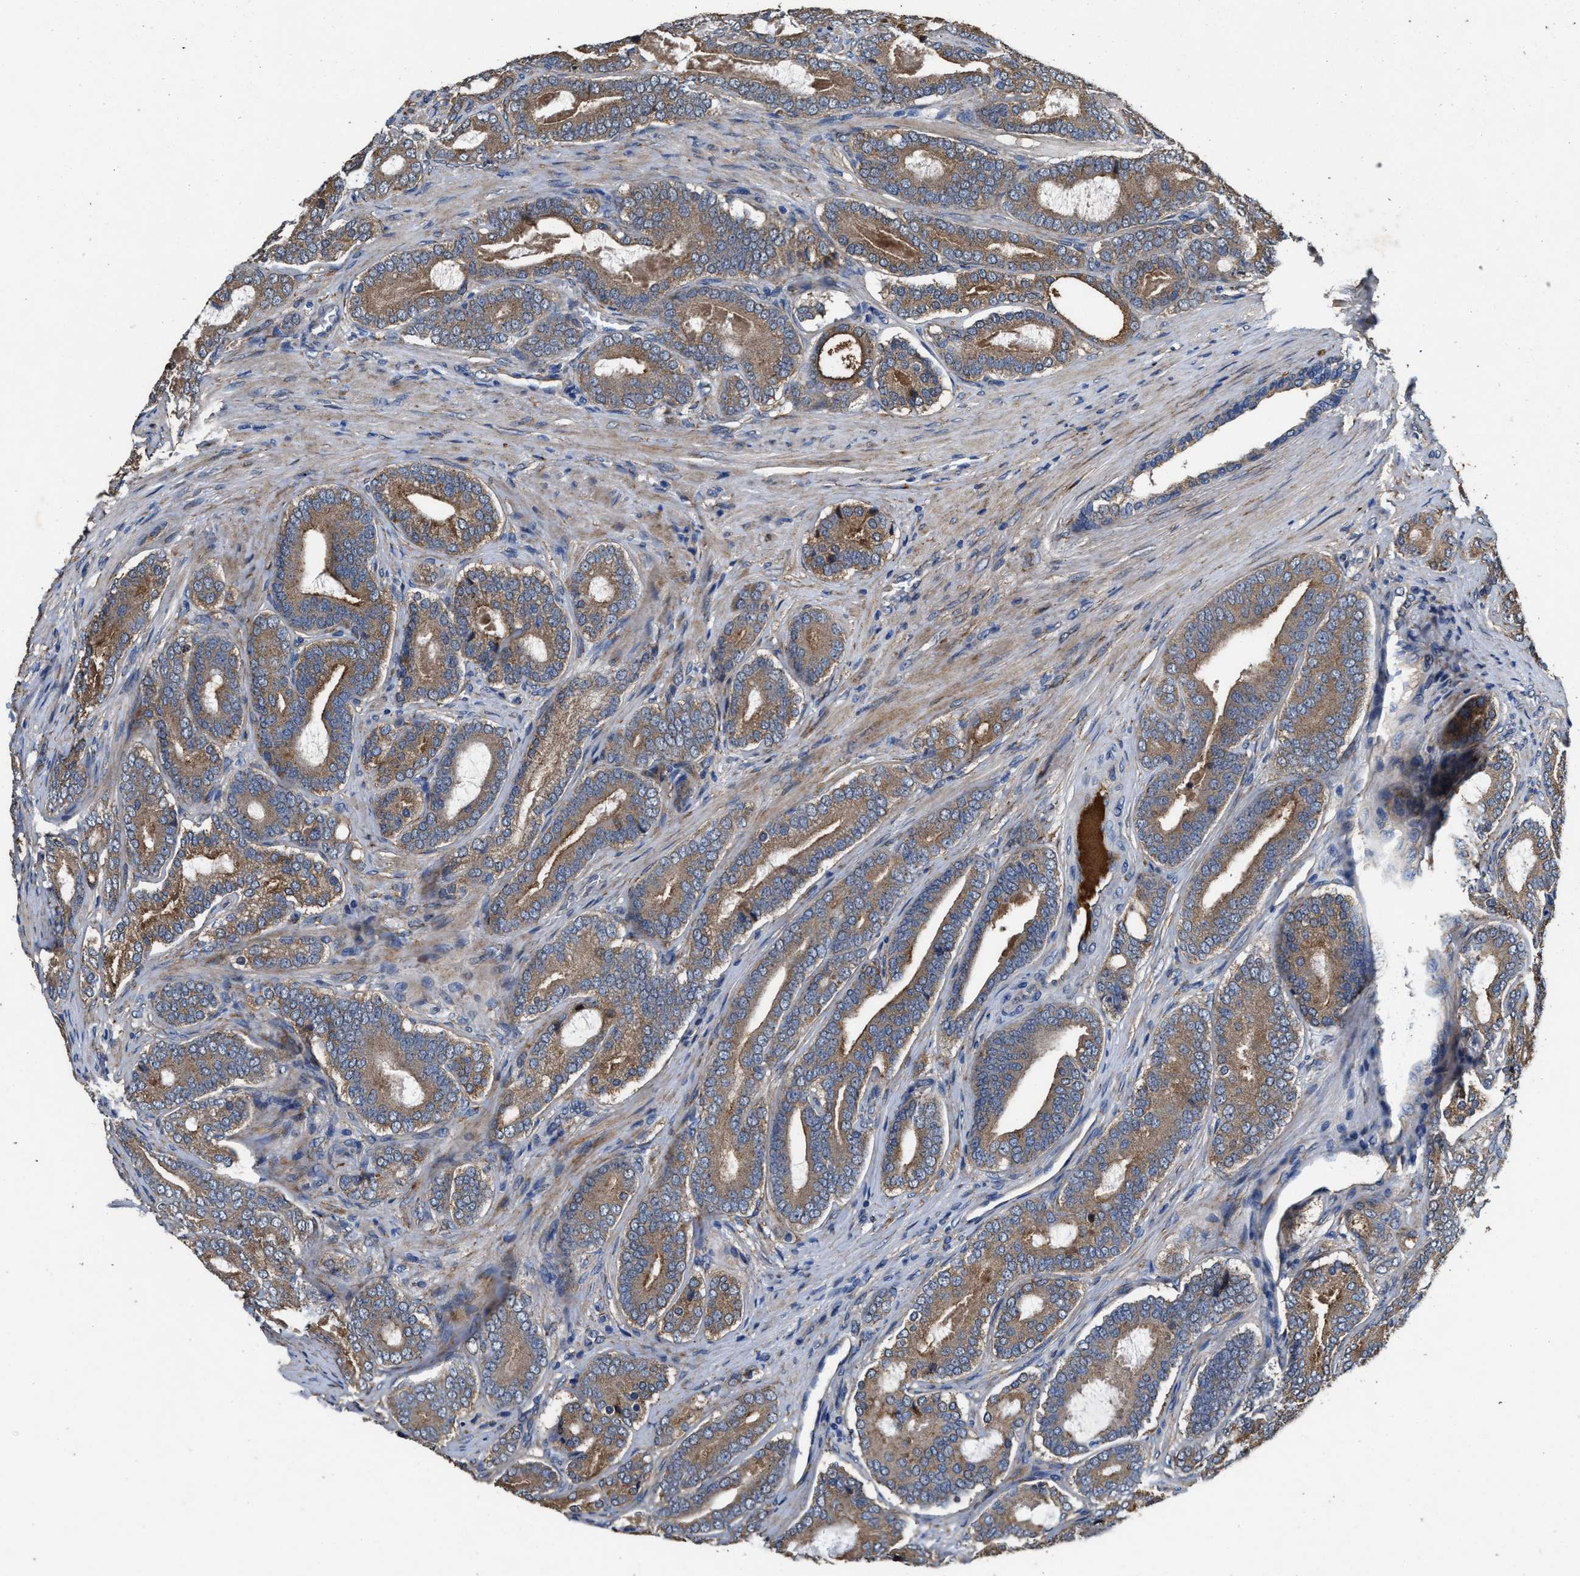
{"staining": {"intensity": "moderate", "quantity": ">75%", "location": "cytoplasmic/membranous"}, "tissue": "prostate cancer", "cell_type": "Tumor cells", "image_type": "cancer", "snomed": [{"axis": "morphology", "description": "Adenocarcinoma, High grade"}, {"axis": "topography", "description": "Prostate"}], "caption": "Protein analysis of prostate cancer (adenocarcinoma (high-grade)) tissue shows moderate cytoplasmic/membranous expression in about >75% of tumor cells. (Brightfield microscopy of DAB IHC at high magnification).", "gene": "IDNK", "patient": {"sex": "male", "age": 60}}